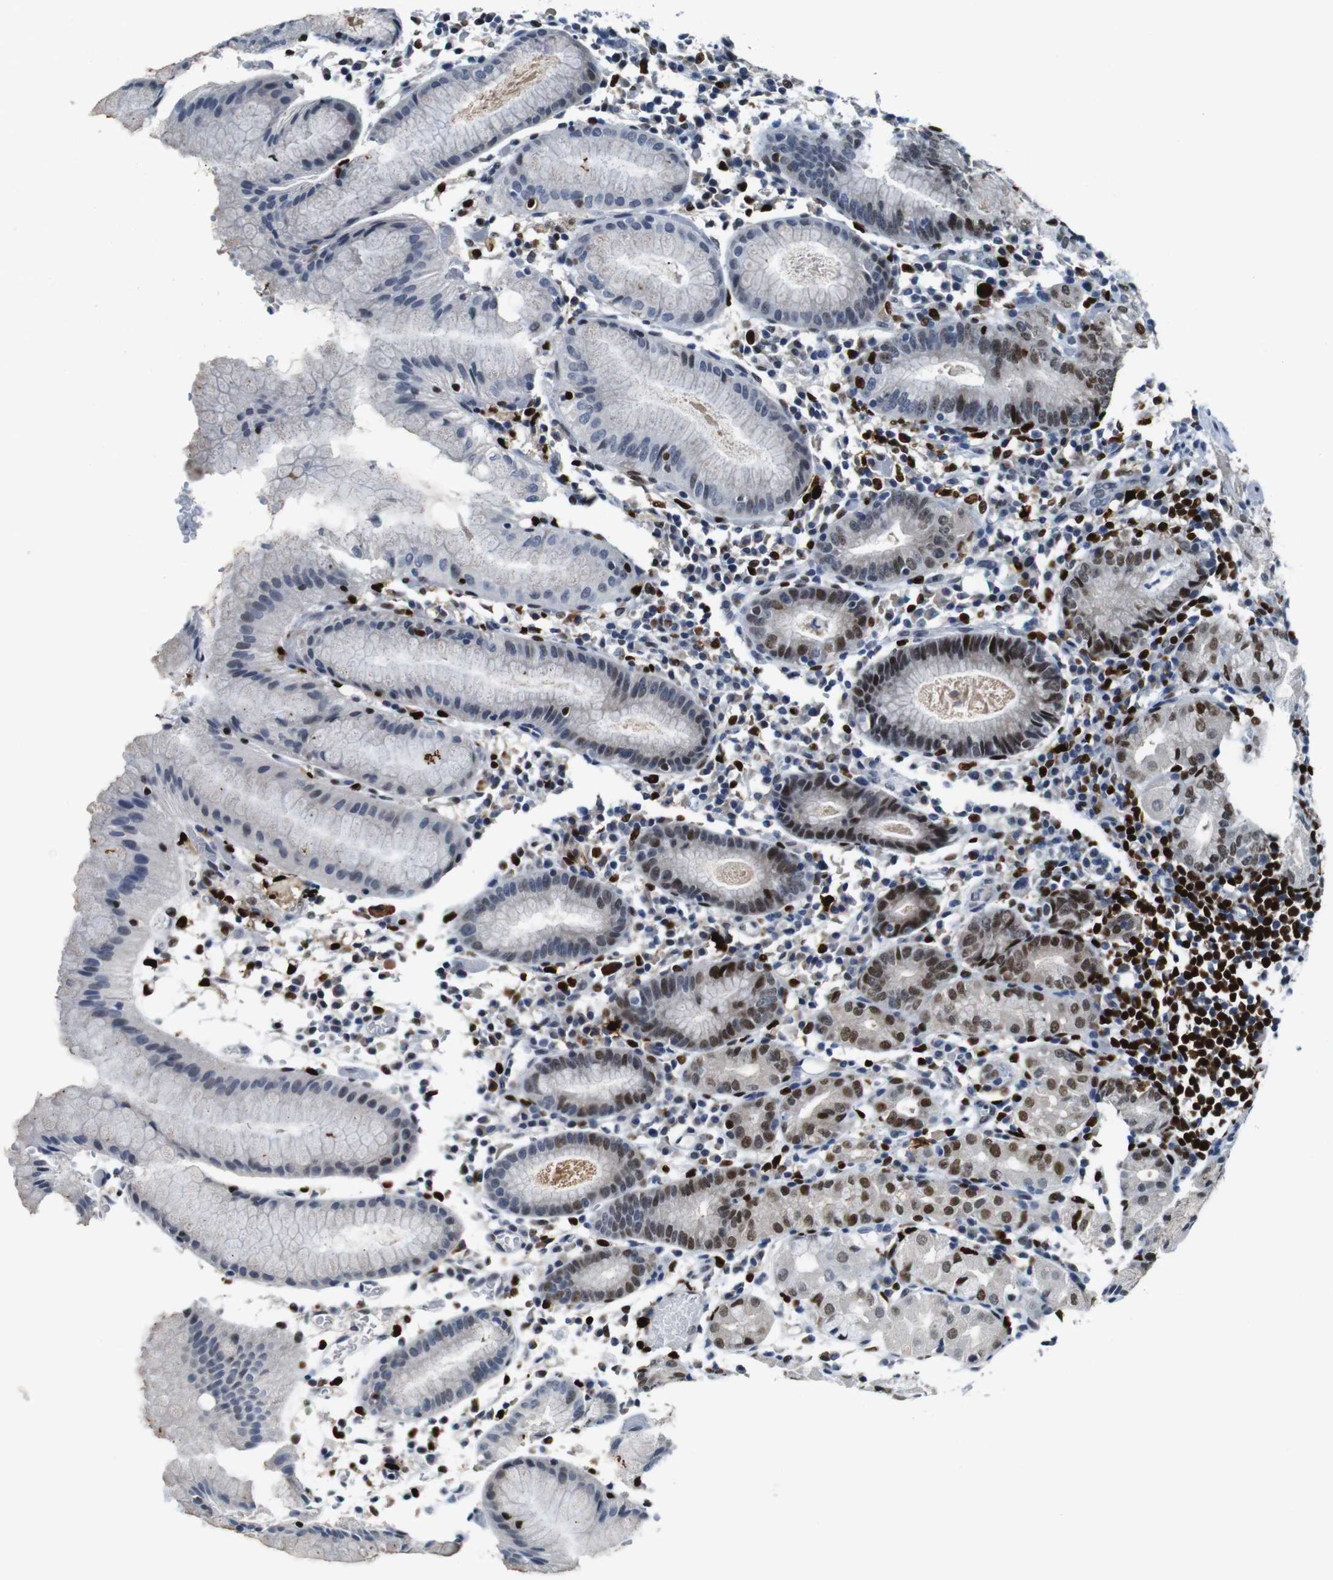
{"staining": {"intensity": "moderate", "quantity": "25%-75%", "location": "nuclear"}, "tissue": "stomach", "cell_type": "Glandular cells", "image_type": "normal", "snomed": [{"axis": "morphology", "description": "Normal tissue, NOS"}, {"axis": "topography", "description": "Stomach"}, {"axis": "topography", "description": "Stomach, lower"}], "caption": "This image demonstrates immunohistochemistry (IHC) staining of benign human stomach, with medium moderate nuclear expression in about 25%-75% of glandular cells.", "gene": "IRF8", "patient": {"sex": "female", "age": 75}}